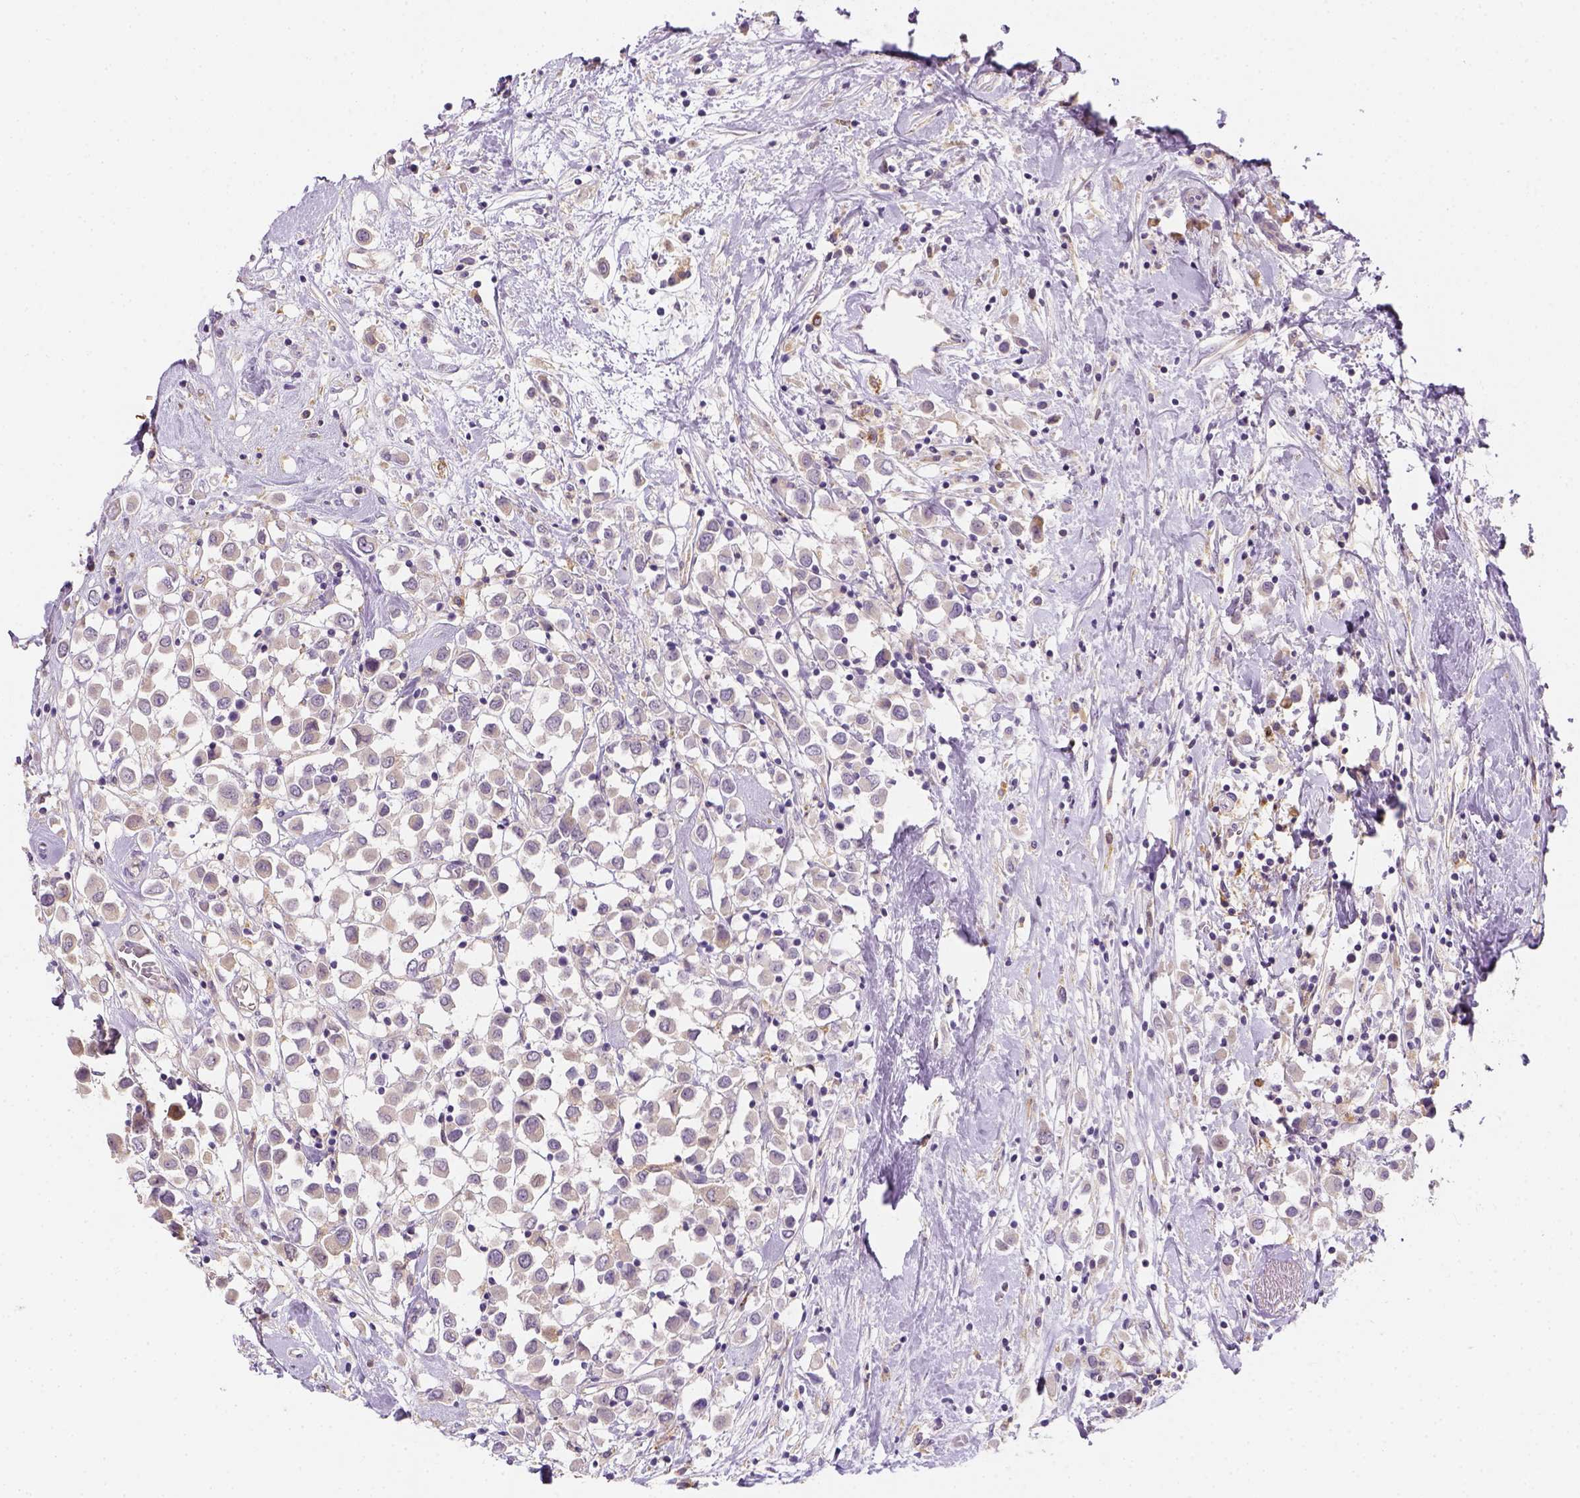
{"staining": {"intensity": "negative", "quantity": "none", "location": "none"}, "tissue": "breast cancer", "cell_type": "Tumor cells", "image_type": "cancer", "snomed": [{"axis": "morphology", "description": "Duct carcinoma"}, {"axis": "topography", "description": "Breast"}], "caption": "A high-resolution photomicrograph shows immunohistochemistry (IHC) staining of intraductal carcinoma (breast), which demonstrates no significant positivity in tumor cells.", "gene": "CACNB1", "patient": {"sex": "female", "age": 61}}